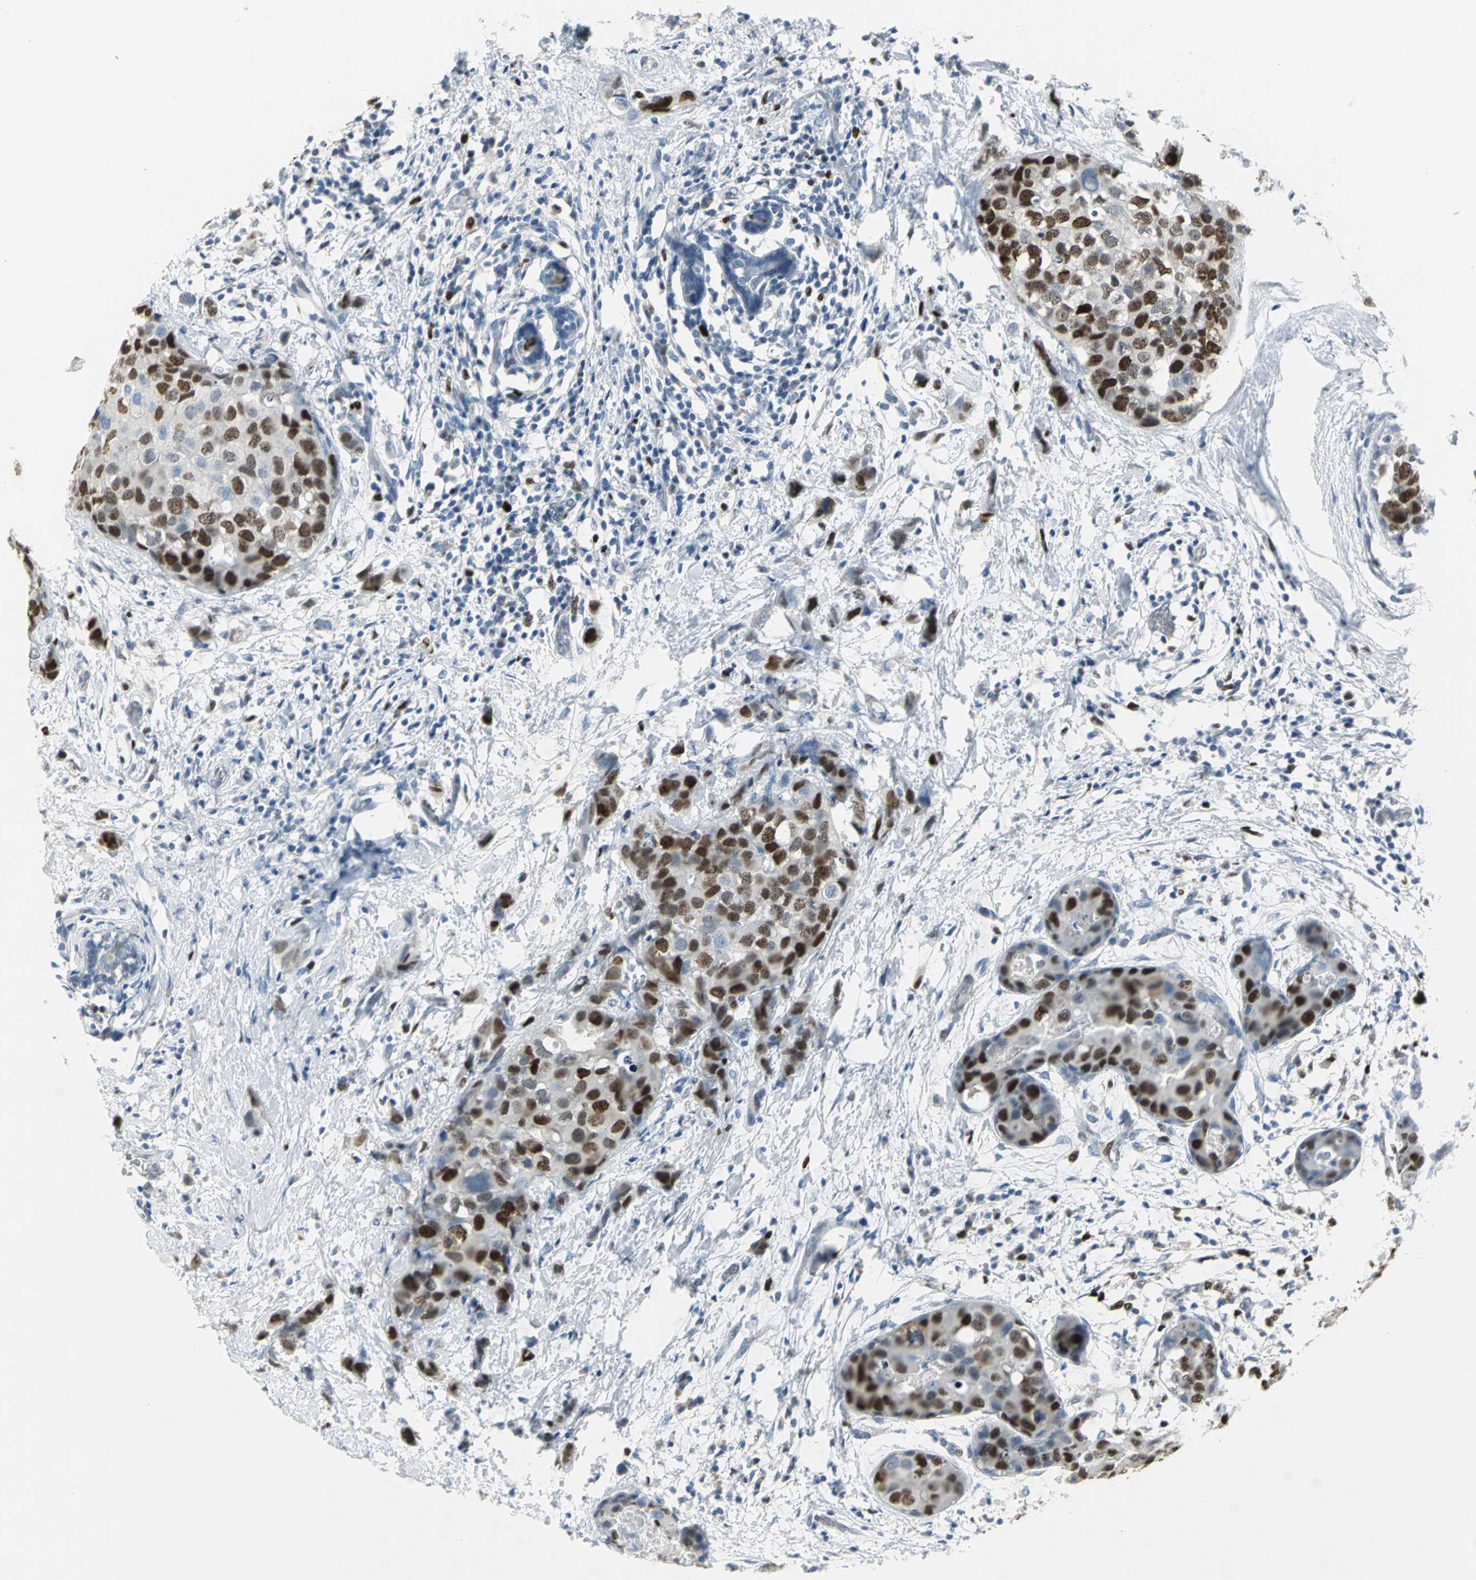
{"staining": {"intensity": "strong", "quantity": ">75%", "location": "nuclear"}, "tissue": "breast cancer", "cell_type": "Tumor cells", "image_type": "cancer", "snomed": [{"axis": "morphology", "description": "Normal tissue, NOS"}, {"axis": "morphology", "description": "Duct carcinoma"}, {"axis": "topography", "description": "Breast"}], "caption": "This photomicrograph displays IHC staining of human breast cancer, with high strong nuclear positivity in about >75% of tumor cells.", "gene": "MCM3", "patient": {"sex": "female", "age": 50}}